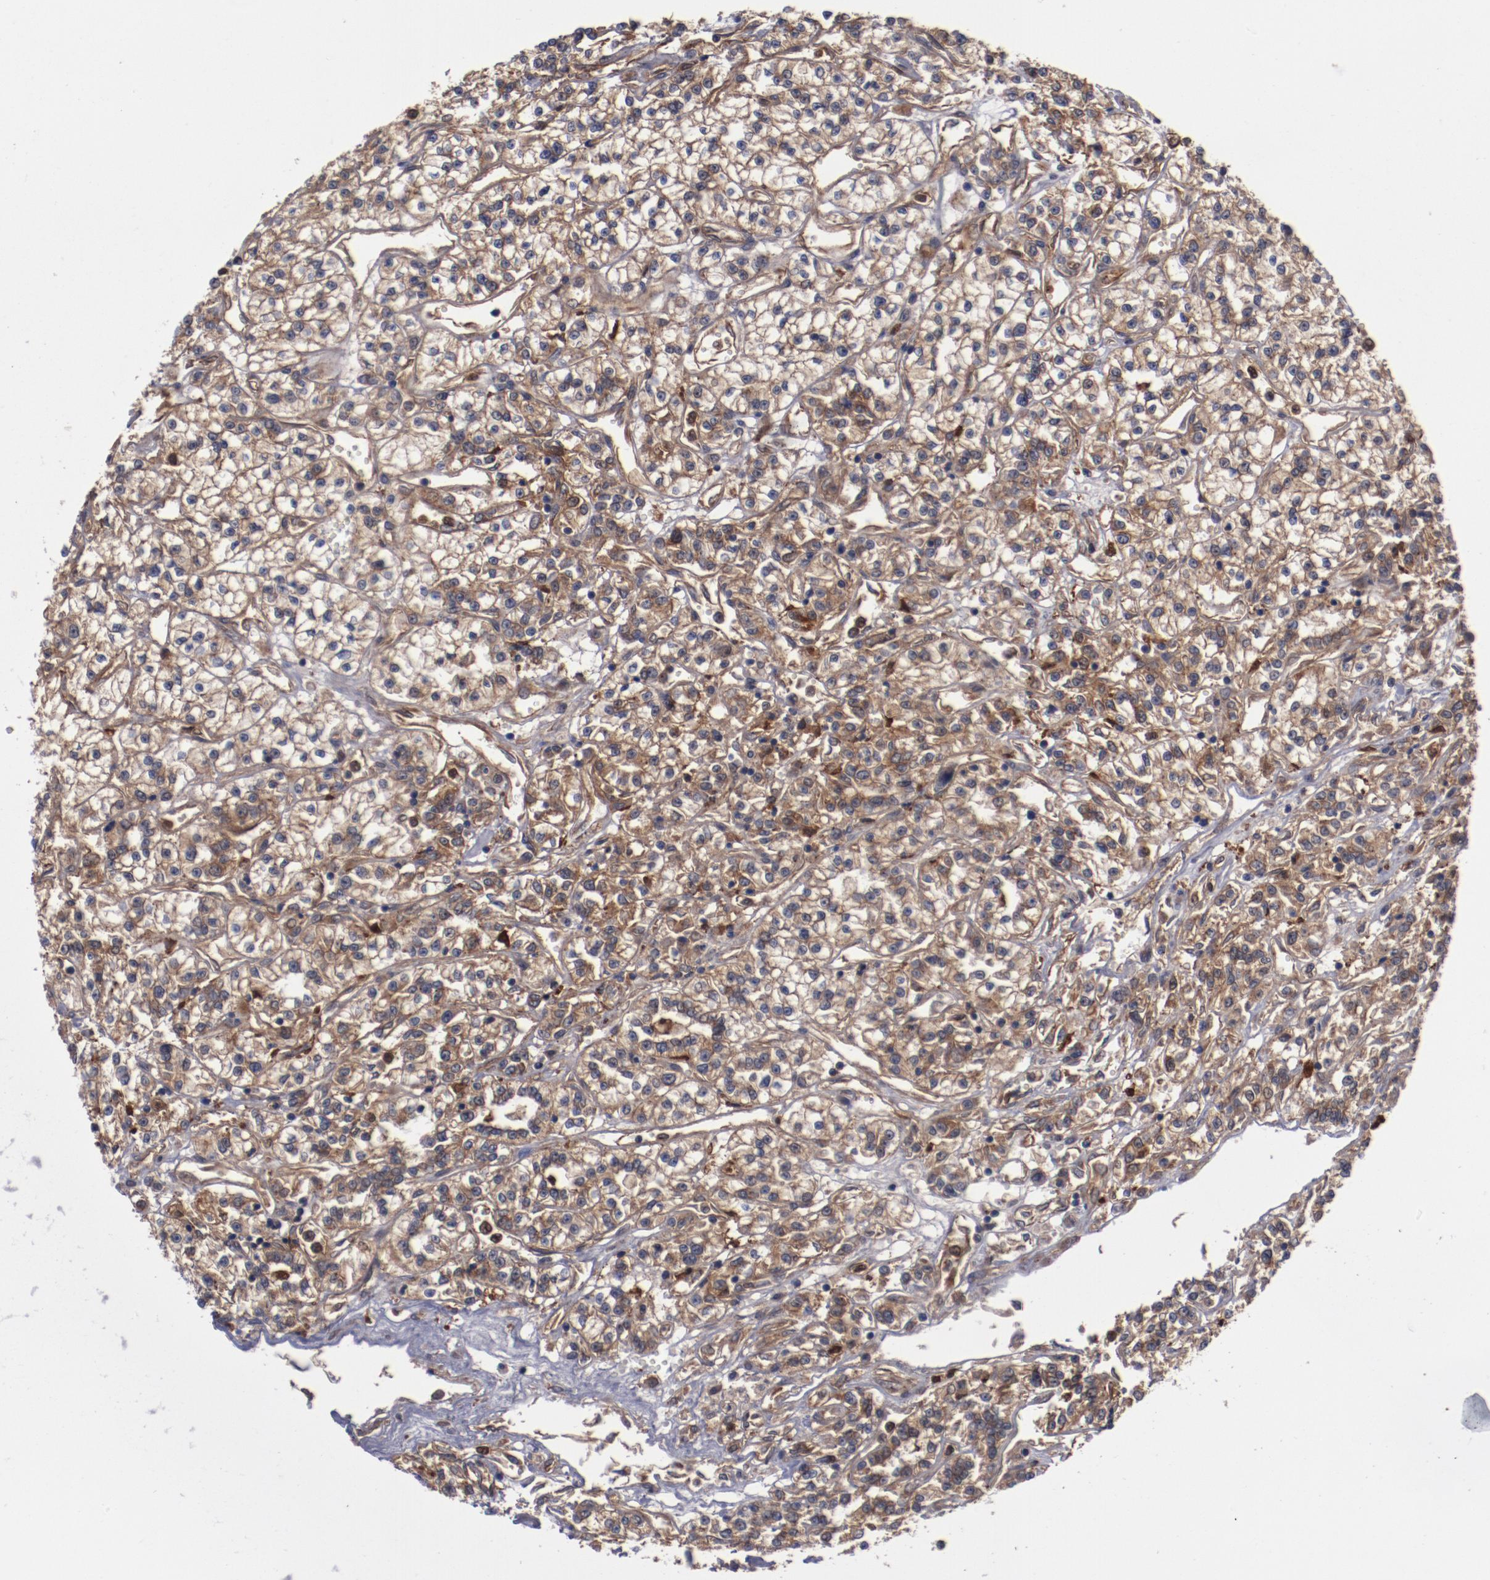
{"staining": {"intensity": "moderate", "quantity": "25%-75%", "location": "cytoplasmic/membranous"}, "tissue": "renal cancer", "cell_type": "Tumor cells", "image_type": "cancer", "snomed": [{"axis": "morphology", "description": "Adenocarcinoma, NOS"}, {"axis": "topography", "description": "Kidney"}], "caption": "An immunohistochemistry (IHC) histopathology image of neoplastic tissue is shown. Protein staining in brown labels moderate cytoplasmic/membranous positivity in renal adenocarcinoma within tumor cells.", "gene": "DNAAF2", "patient": {"sex": "female", "age": 76}}